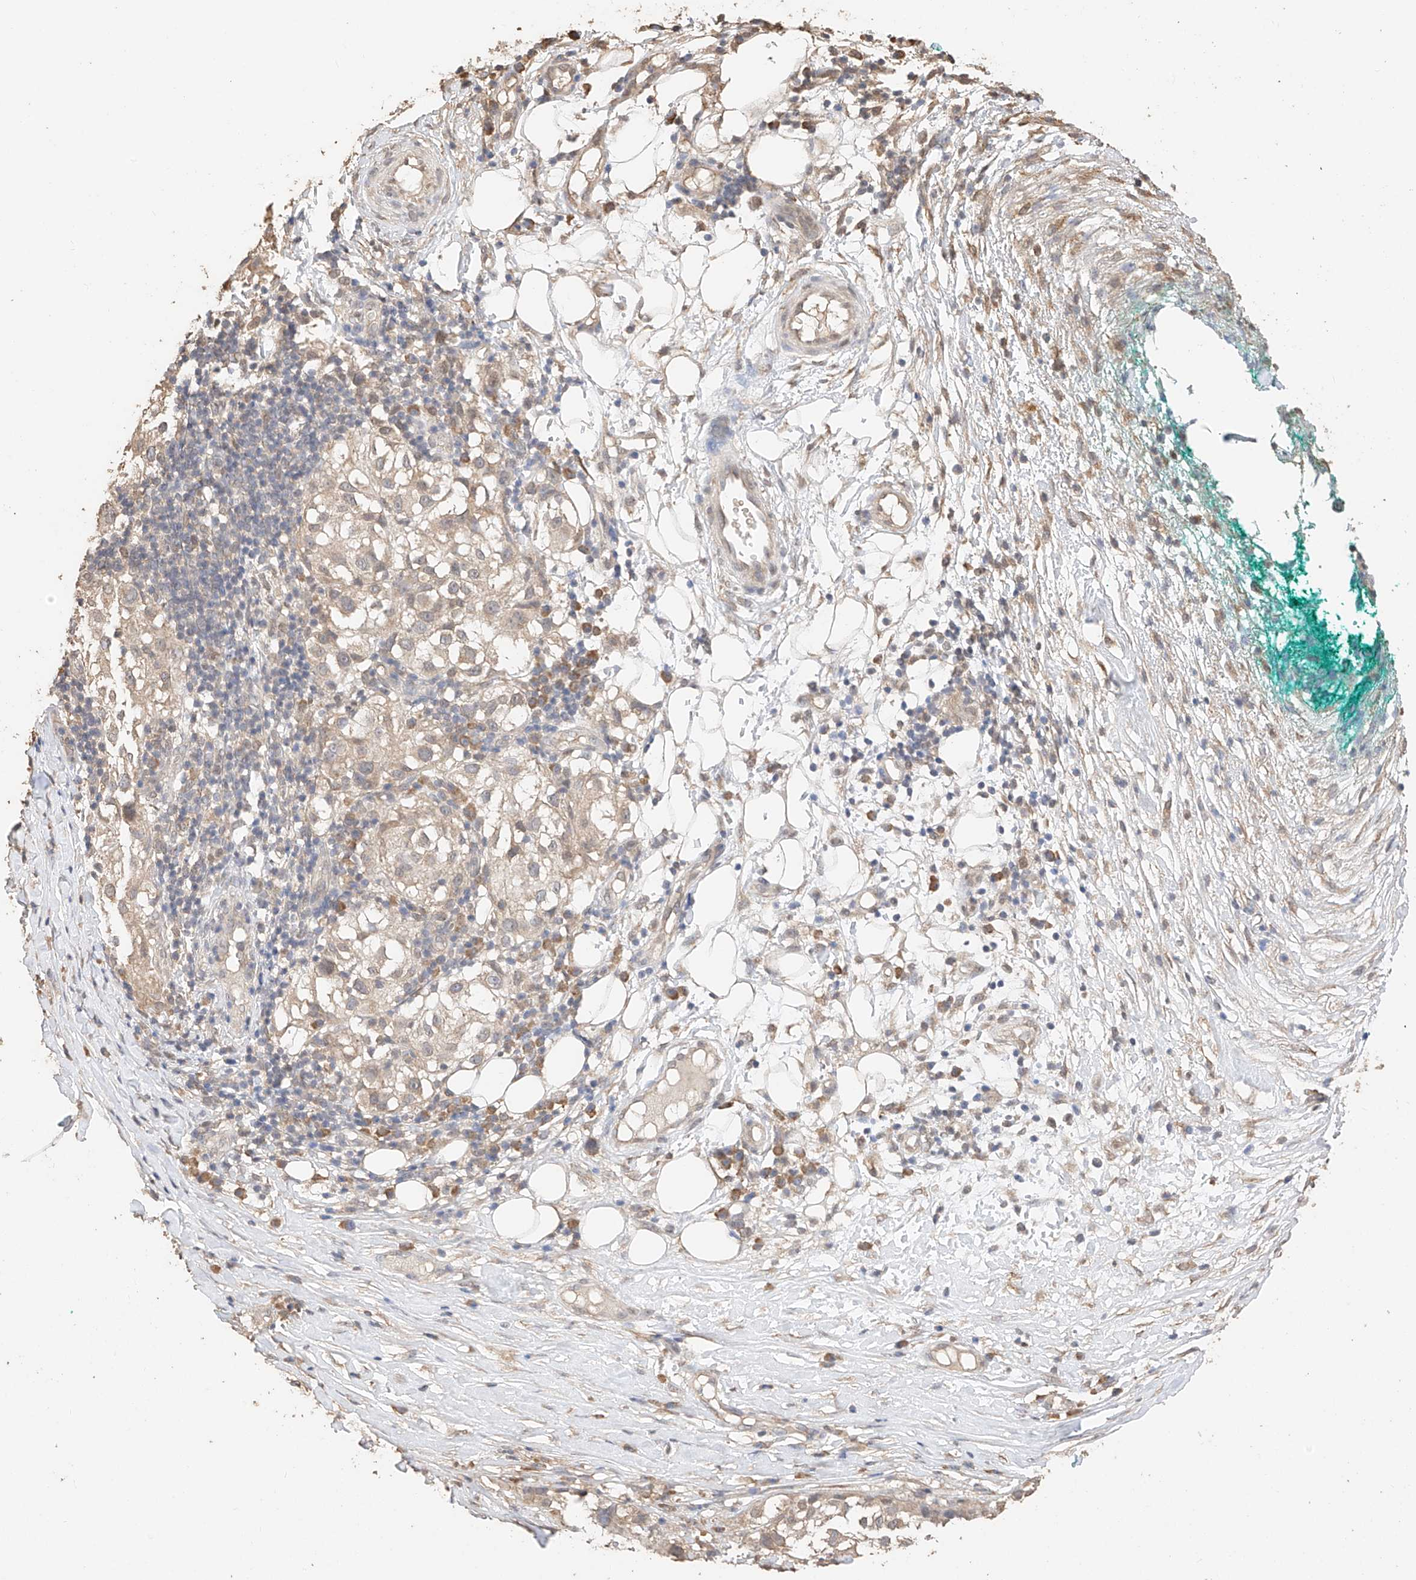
{"staining": {"intensity": "weak", "quantity": "<25%", "location": "cytoplasmic/membranous"}, "tissue": "melanoma", "cell_type": "Tumor cells", "image_type": "cancer", "snomed": [{"axis": "morphology", "description": "Necrosis, NOS"}, {"axis": "morphology", "description": "Malignant melanoma, NOS"}, {"axis": "topography", "description": "Skin"}], "caption": "High power microscopy image of an immunohistochemistry (IHC) histopathology image of melanoma, revealing no significant expression in tumor cells.", "gene": "IL22RA2", "patient": {"sex": "female", "age": 87}}